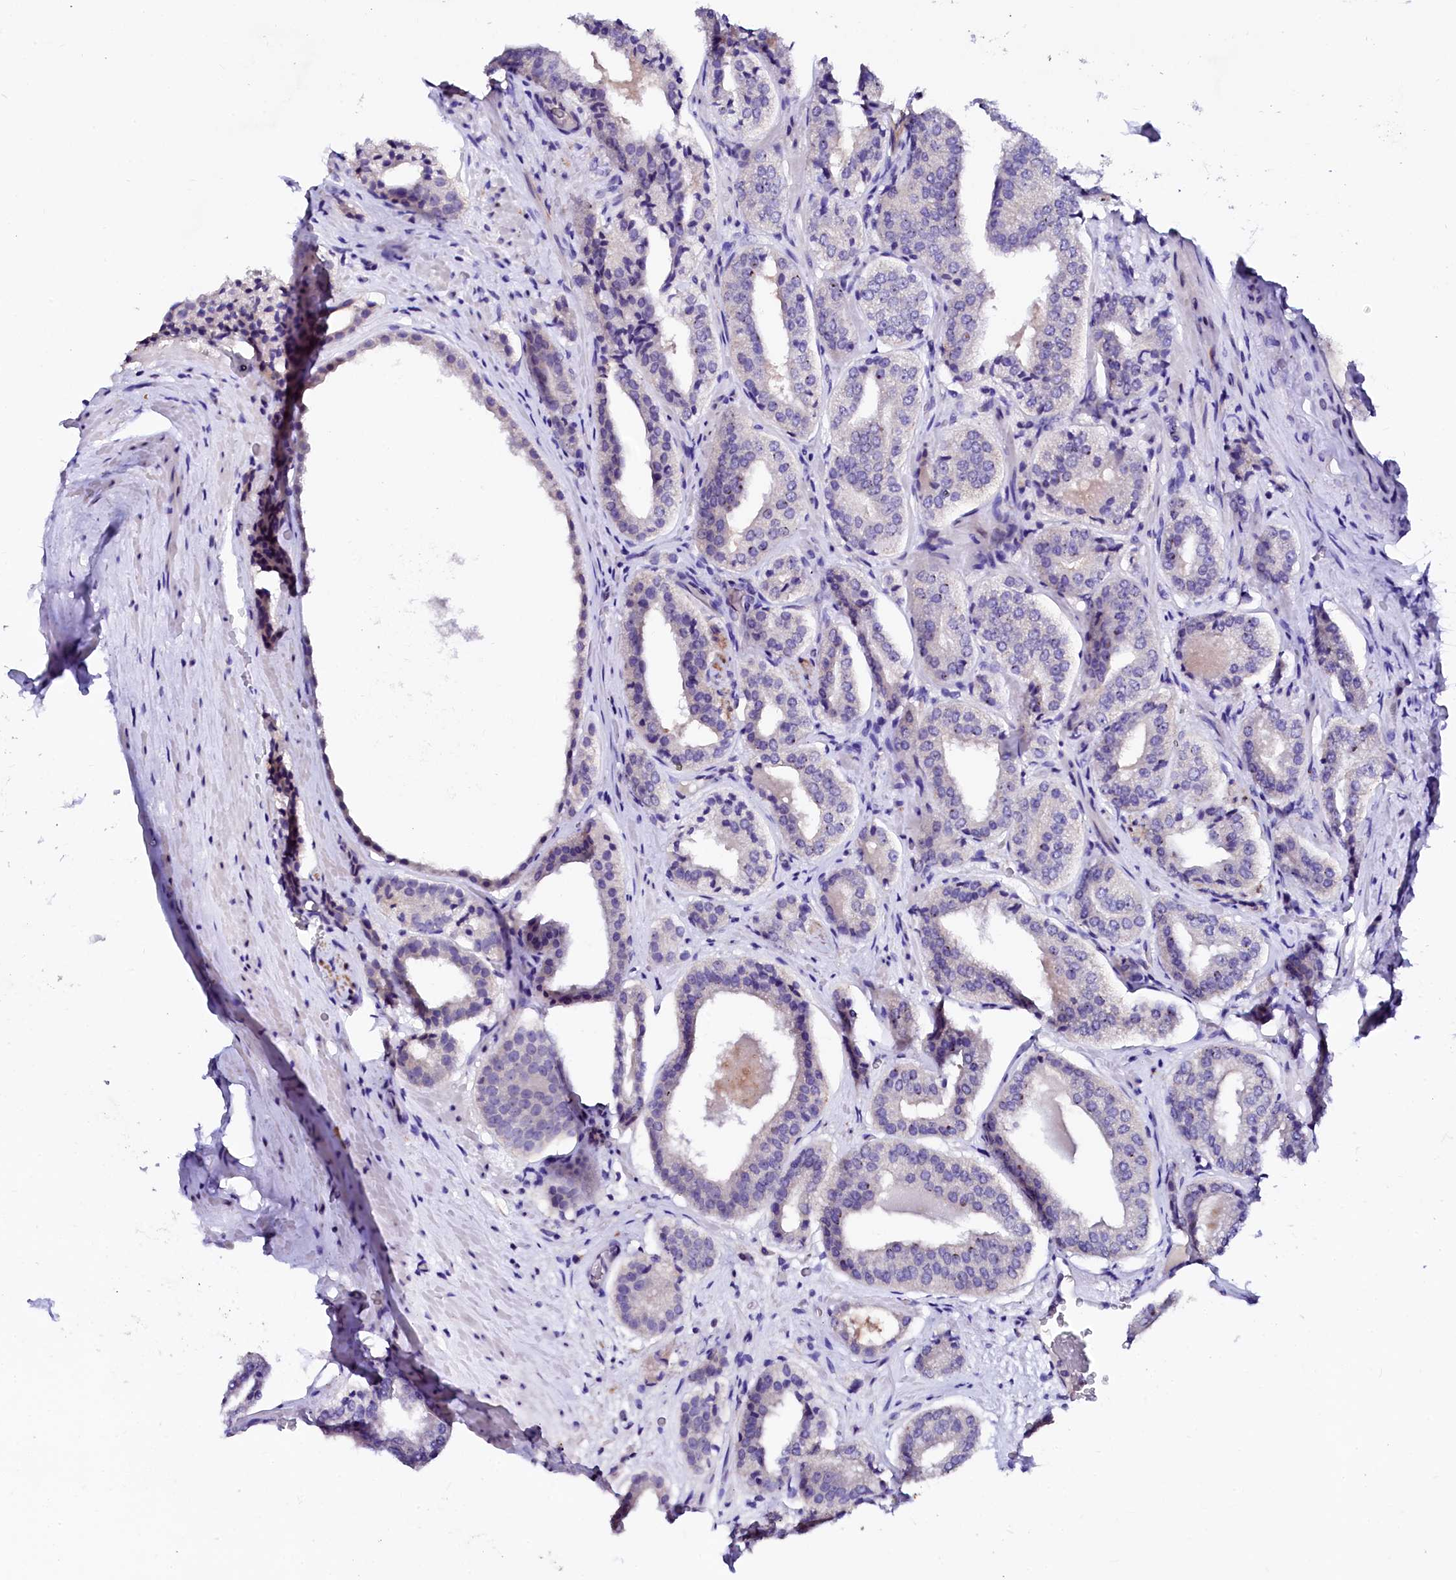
{"staining": {"intensity": "negative", "quantity": "none", "location": "none"}, "tissue": "prostate cancer", "cell_type": "Tumor cells", "image_type": "cancer", "snomed": [{"axis": "morphology", "description": "Adenocarcinoma, High grade"}, {"axis": "topography", "description": "Prostate"}], "caption": "Prostate cancer was stained to show a protein in brown. There is no significant staining in tumor cells.", "gene": "NALF1", "patient": {"sex": "male", "age": 71}}